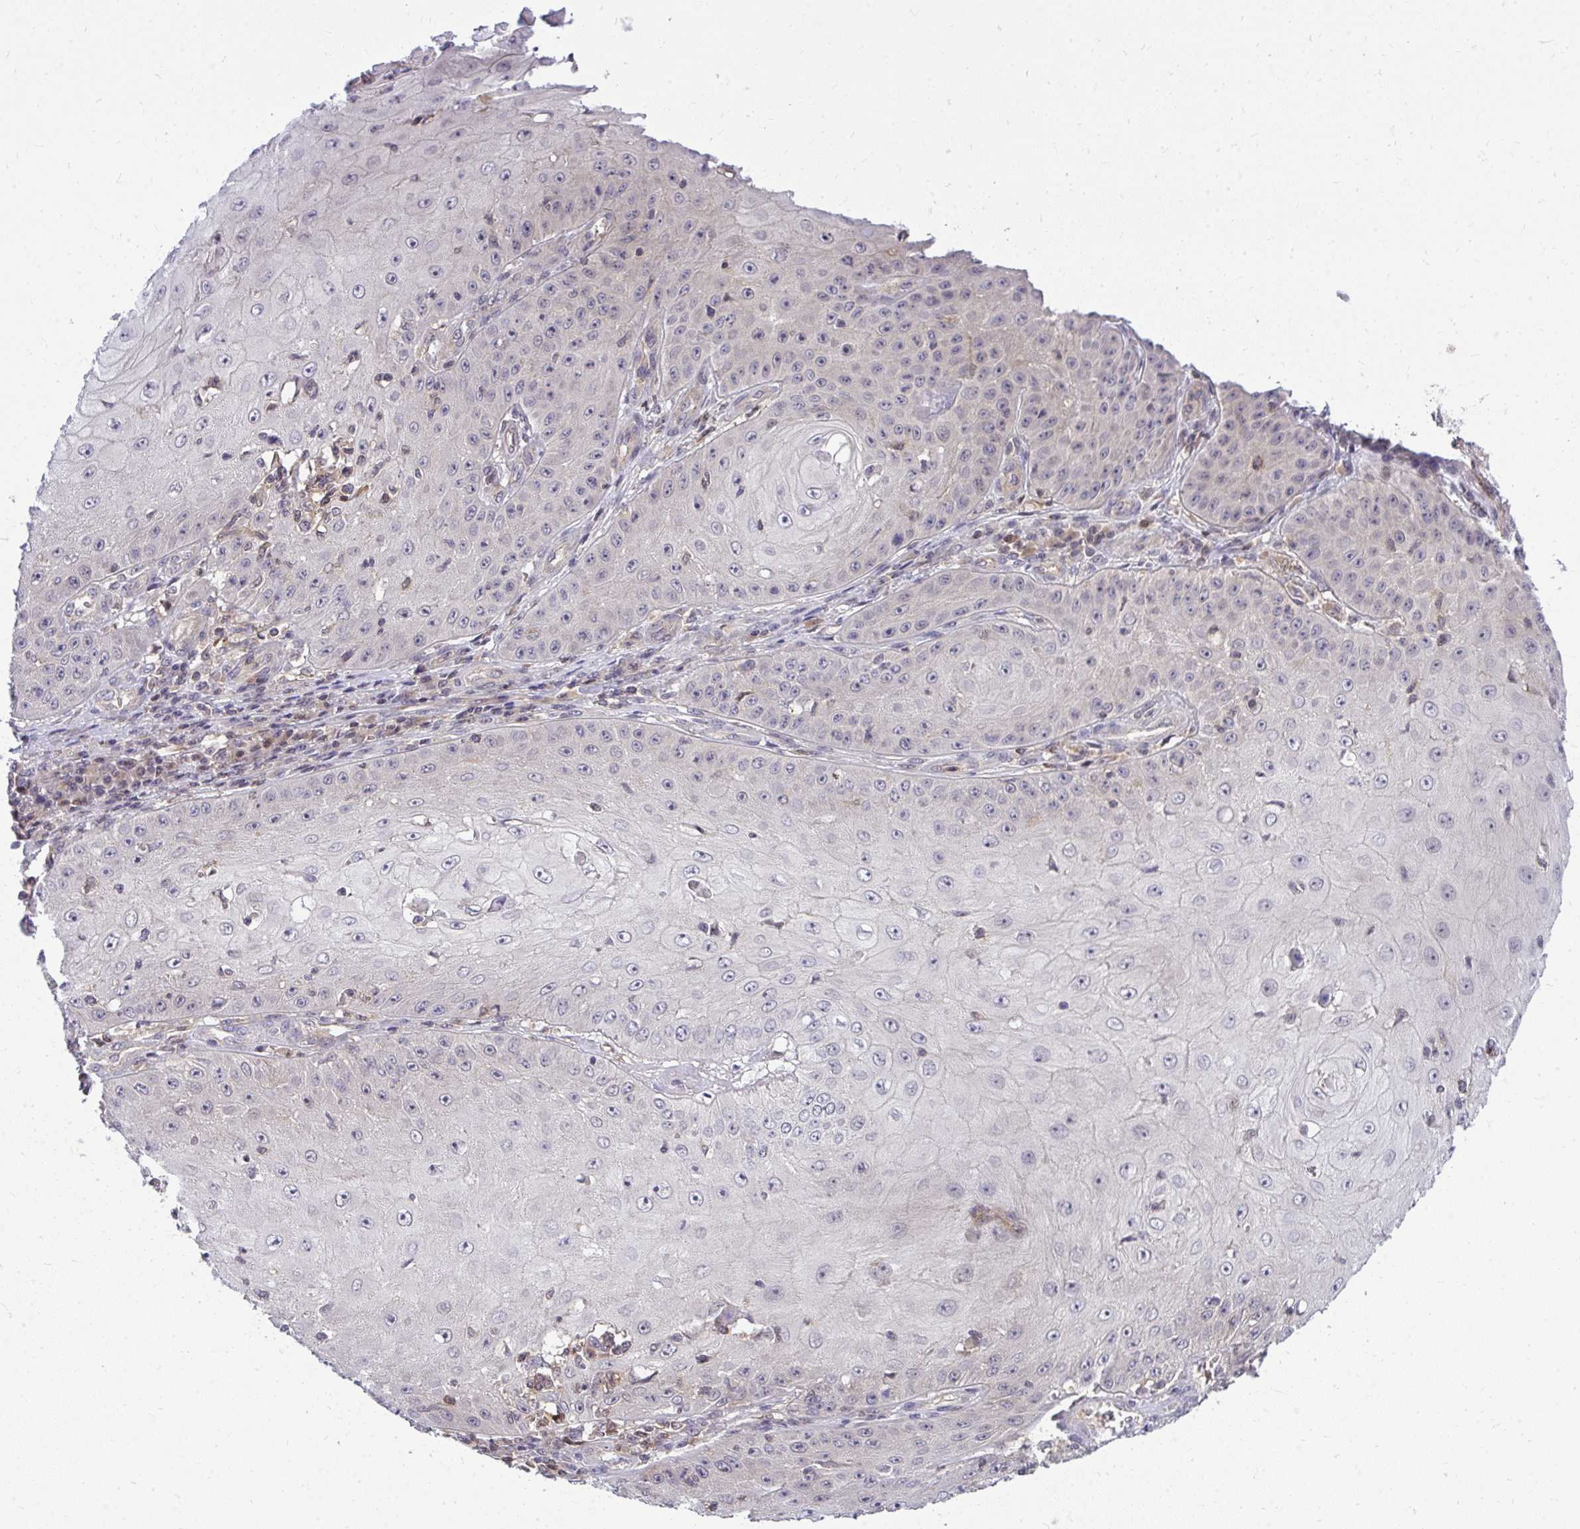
{"staining": {"intensity": "negative", "quantity": "none", "location": "none"}, "tissue": "skin cancer", "cell_type": "Tumor cells", "image_type": "cancer", "snomed": [{"axis": "morphology", "description": "Squamous cell carcinoma, NOS"}, {"axis": "topography", "description": "Skin"}], "caption": "DAB (3,3'-diaminobenzidine) immunohistochemical staining of skin squamous cell carcinoma reveals no significant staining in tumor cells.", "gene": "HDHD2", "patient": {"sex": "male", "age": 70}}